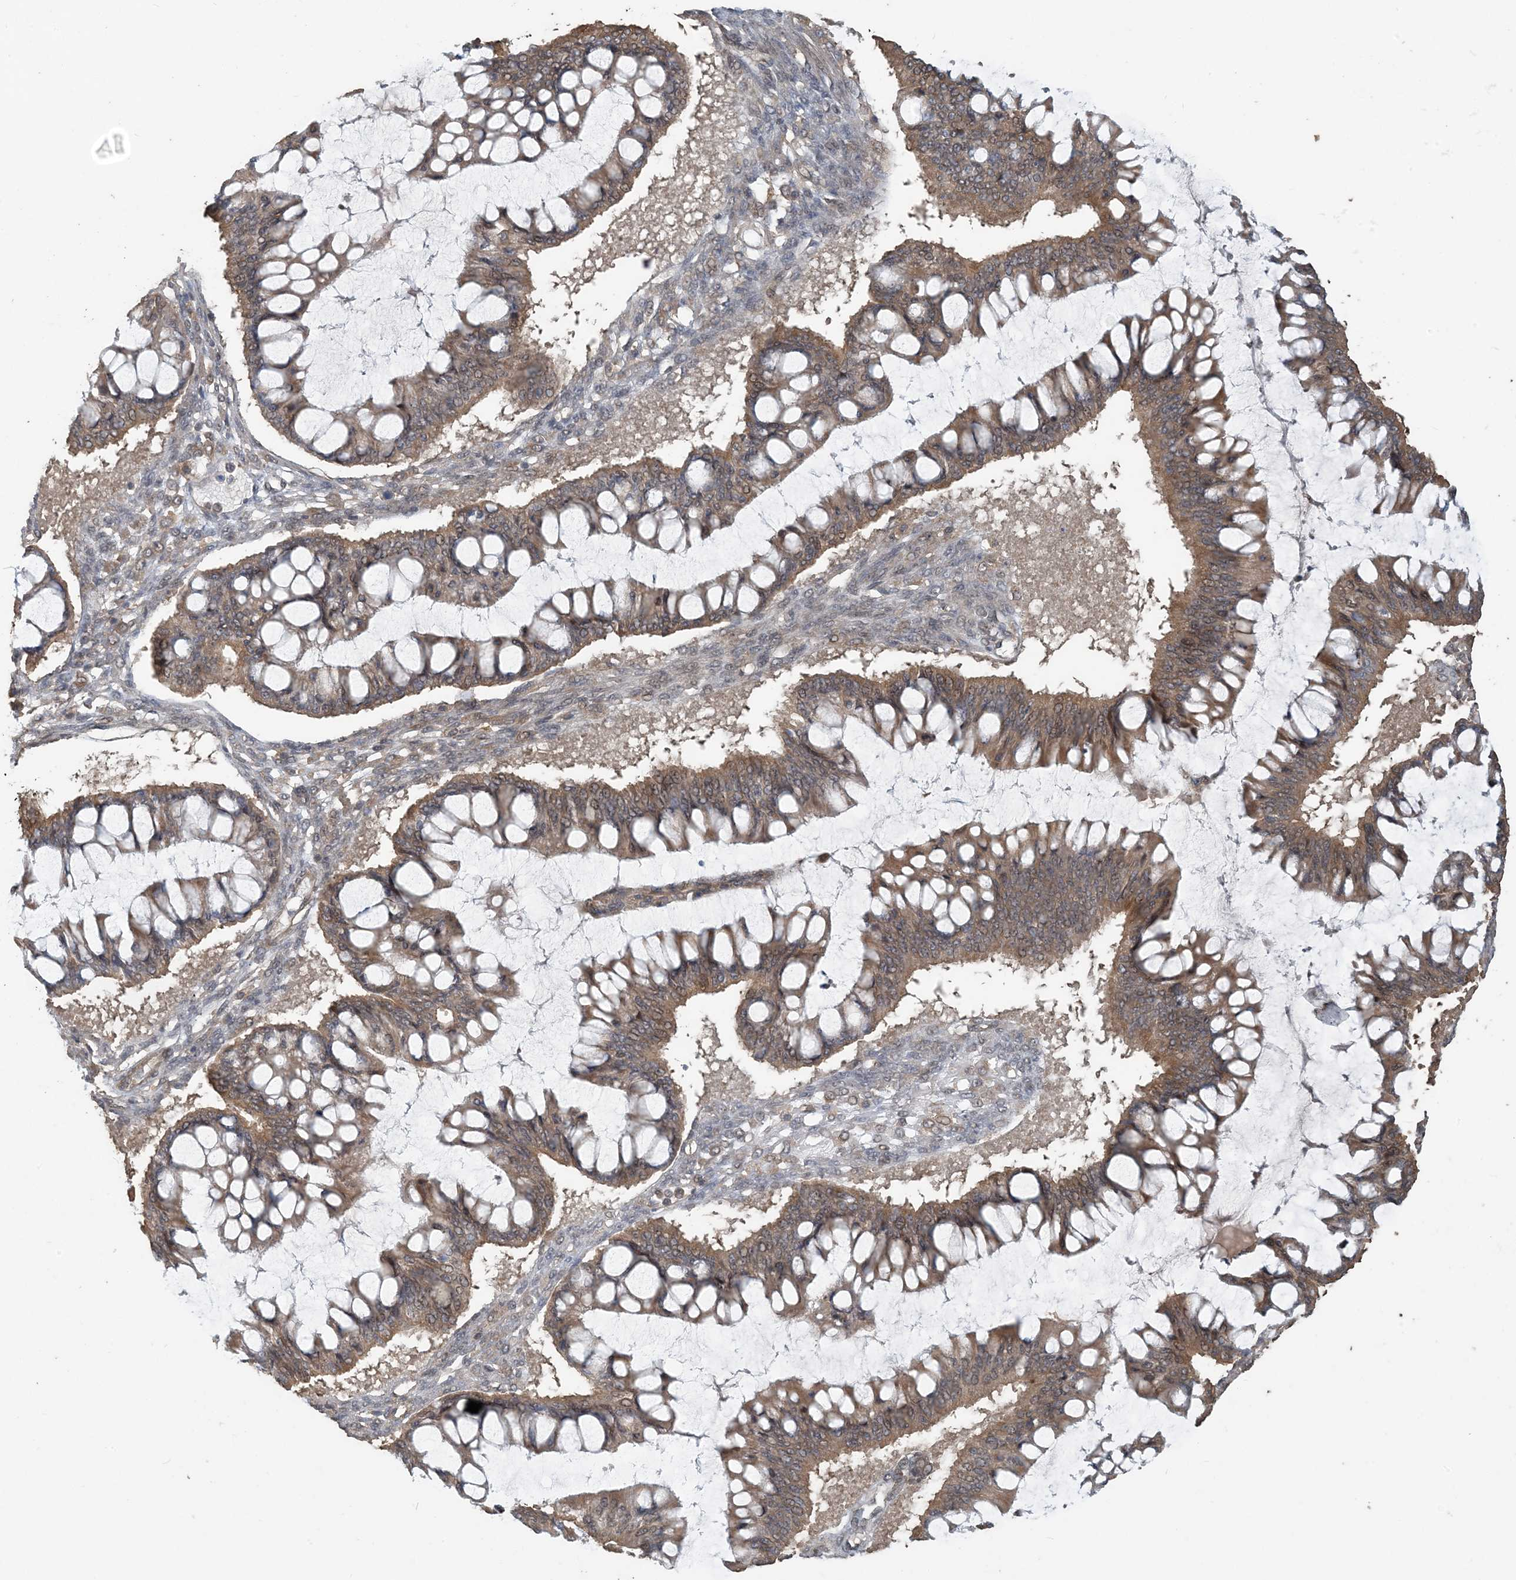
{"staining": {"intensity": "moderate", "quantity": ">75%", "location": "cytoplasmic/membranous"}, "tissue": "ovarian cancer", "cell_type": "Tumor cells", "image_type": "cancer", "snomed": [{"axis": "morphology", "description": "Cystadenocarcinoma, mucinous, NOS"}, {"axis": "topography", "description": "Ovary"}], "caption": "Immunohistochemical staining of ovarian cancer (mucinous cystadenocarcinoma) reveals moderate cytoplasmic/membranous protein staining in approximately >75% of tumor cells.", "gene": "ZC3H12A", "patient": {"sex": "female", "age": 73}}